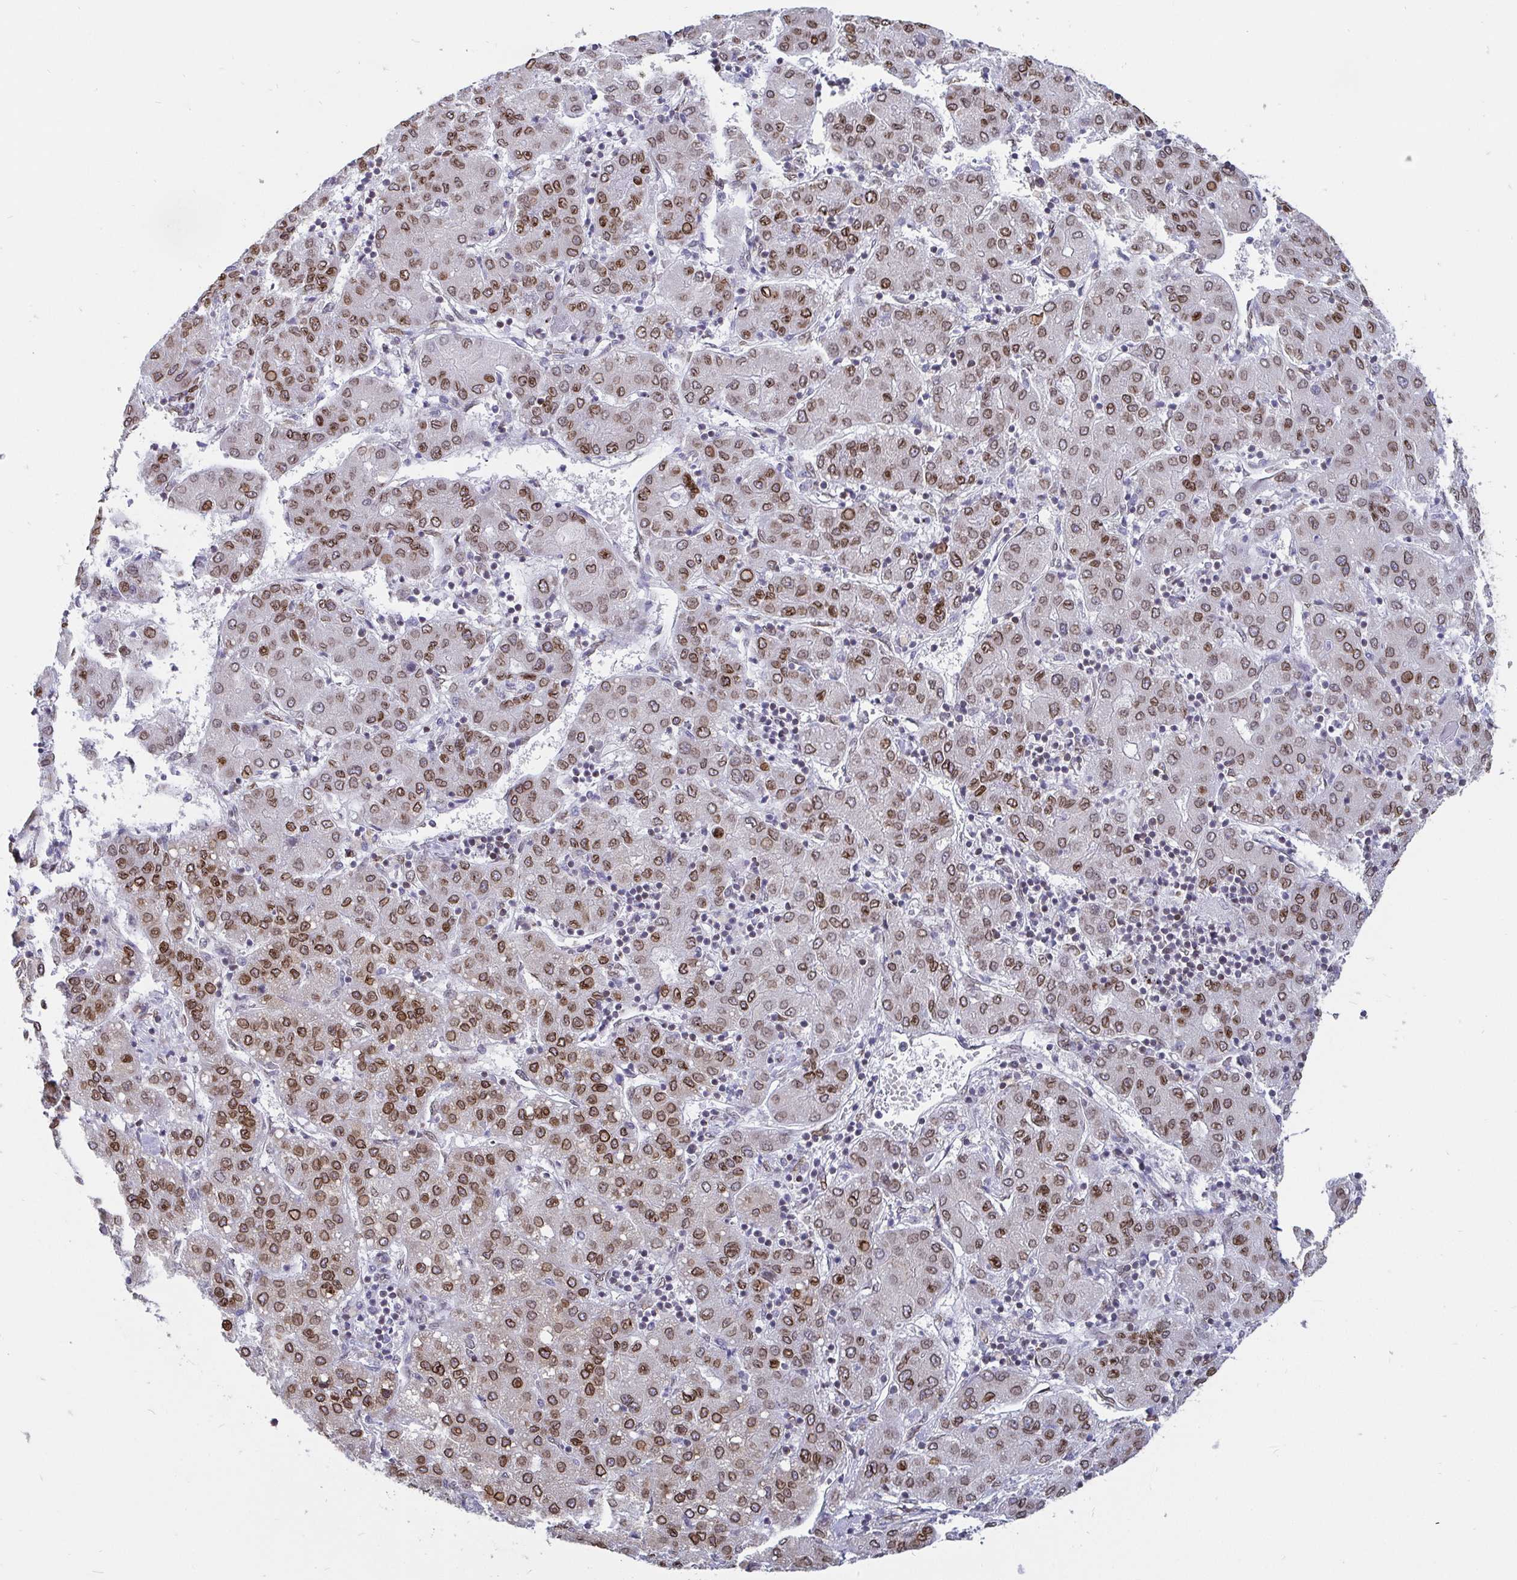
{"staining": {"intensity": "moderate", "quantity": ">75%", "location": "cytoplasmic/membranous,nuclear"}, "tissue": "liver cancer", "cell_type": "Tumor cells", "image_type": "cancer", "snomed": [{"axis": "morphology", "description": "Carcinoma, Hepatocellular, NOS"}, {"axis": "topography", "description": "Liver"}], "caption": "This is an image of immunohistochemistry staining of liver hepatocellular carcinoma, which shows moderate positivity in the cytoplasmic/membranous and nuclear of tumor cells.", "gene": "EMD", "patient": {"sex": "male", "age": 65}}